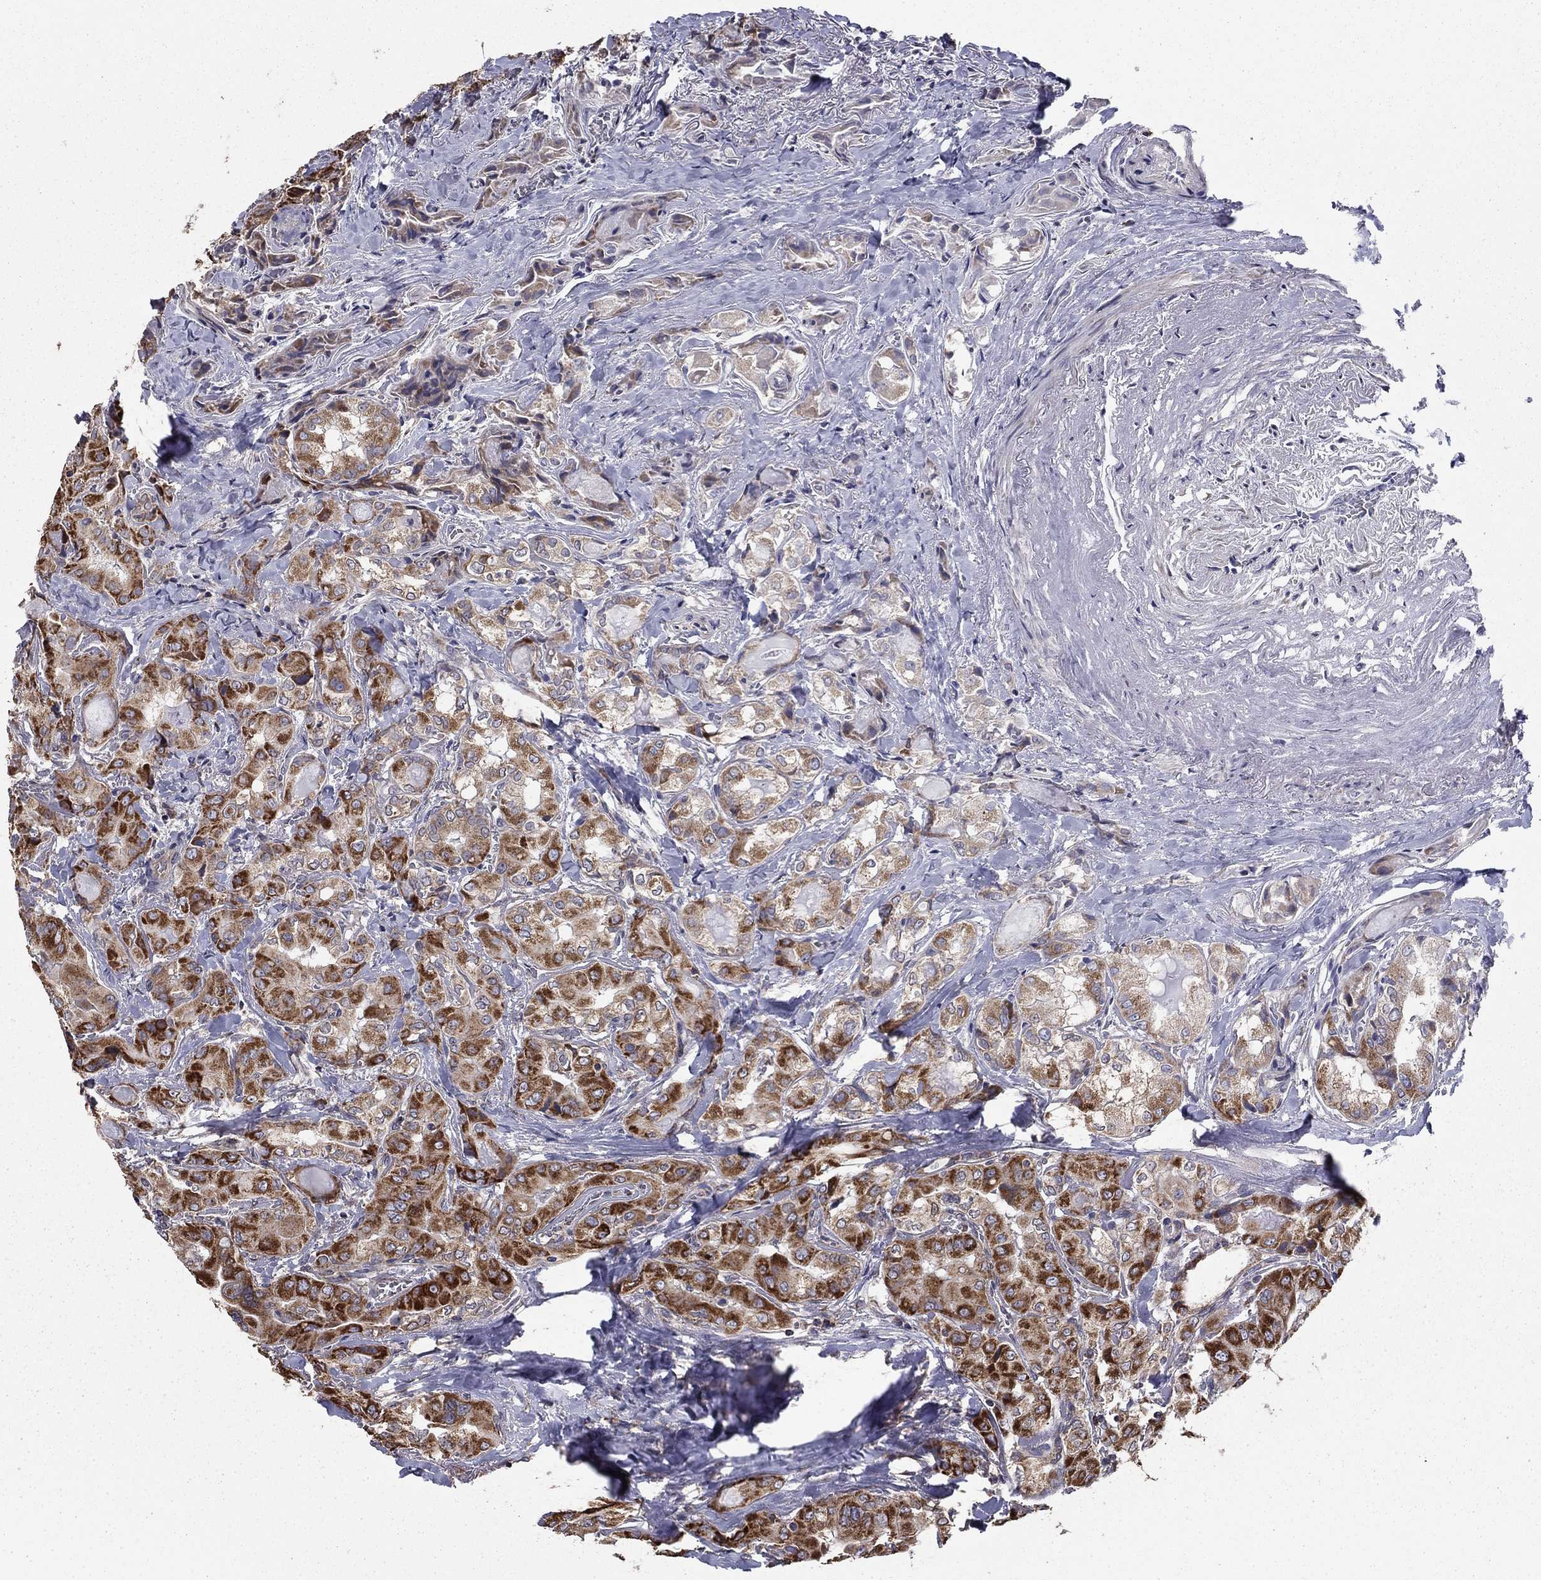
{"staining": {"intensity": "strong", "quantity": ">75%", "location": "cytoplasmic/membranous"}, "tissue": "thyroid cancer", "cell_type": "Tumor cells", "image_type": "cancer", "snomed": [{"axis": "morphology", "description": "Normal tissue, NOS"}, {"axis": "morphology", "description": "Papillary adenocarcinoma, NOS"}, {"axis": "topography", "description": "Thyroid gland"}], "caption": "Thyroid cancer stained with a protein marker reveals strong staining in tumor cells.", "gene": "NKIRAS1", "patient": {"sex": "female", "age": 66}}